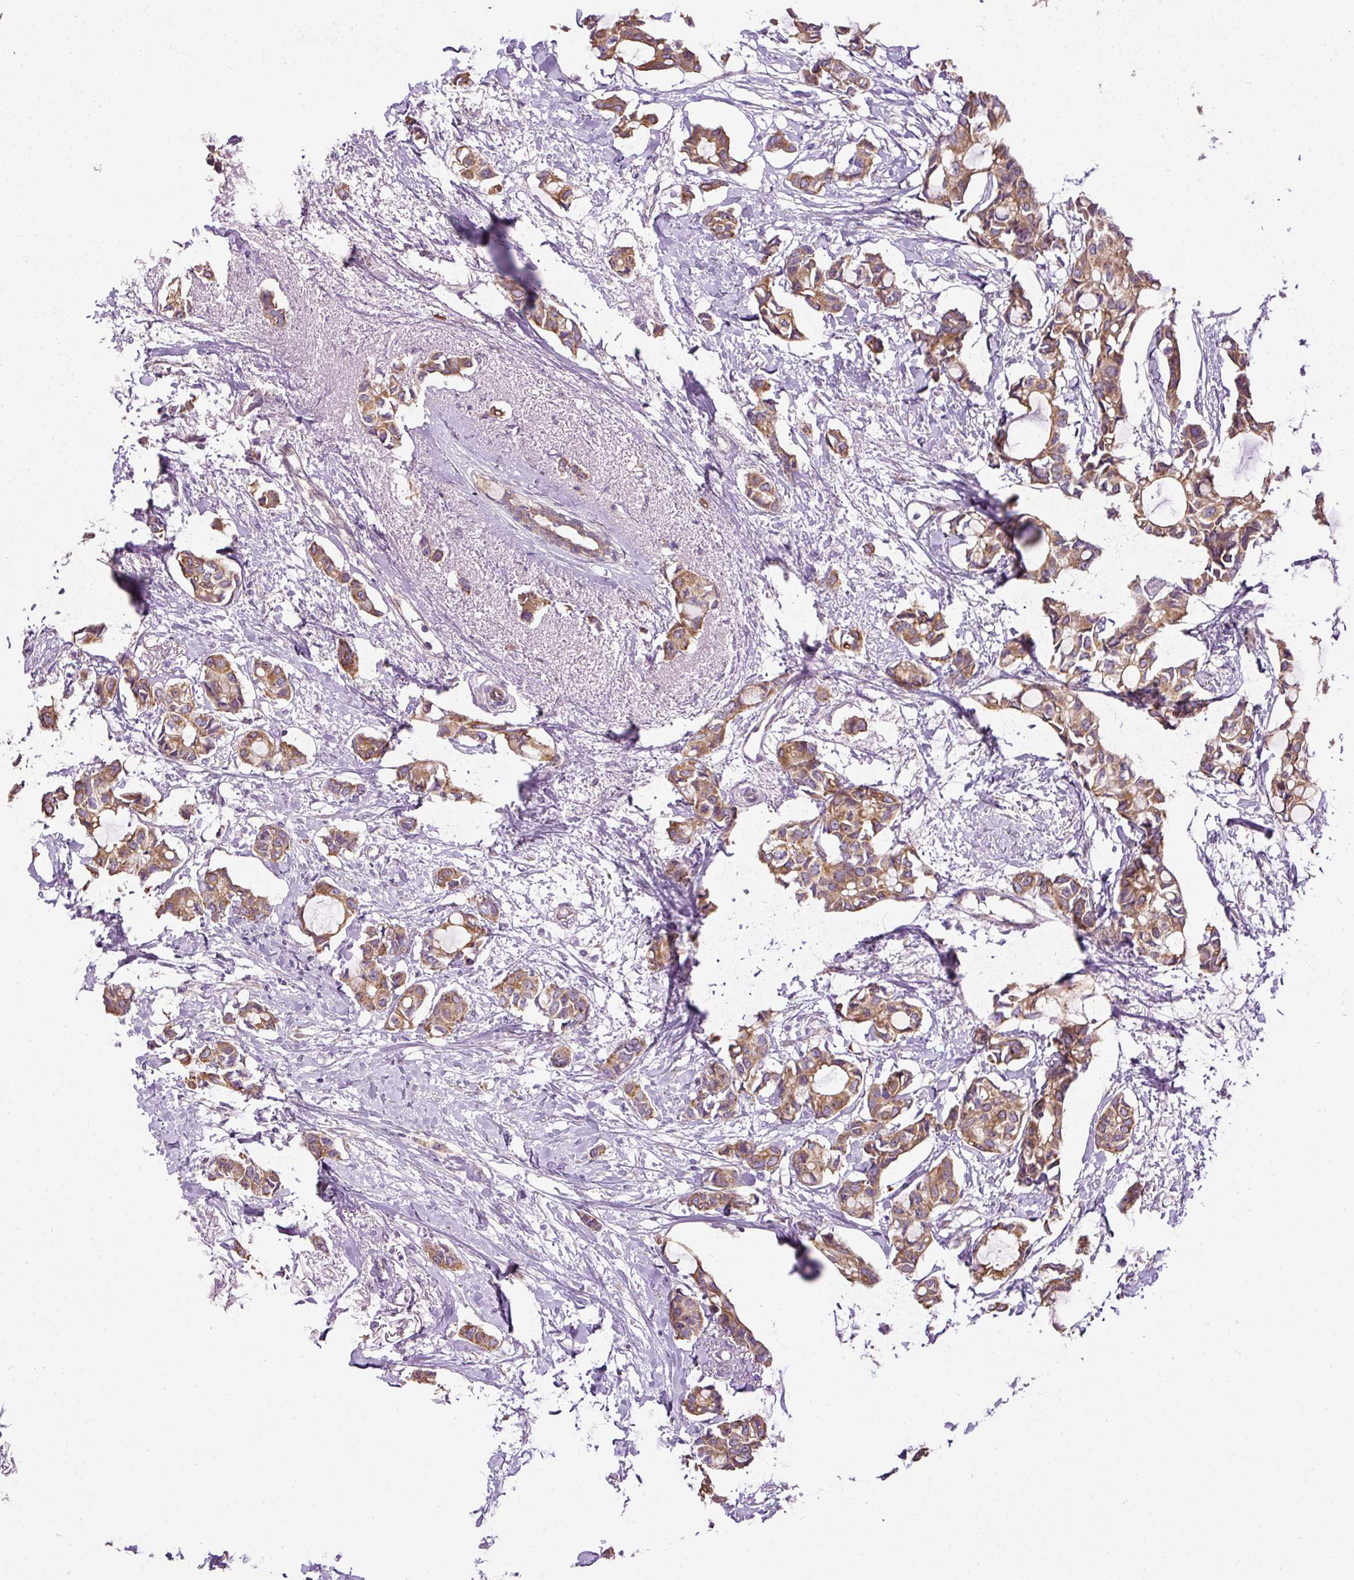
{"staining": {"intensity": "moderate", "quantity": ">75%", "location": "cytoplasmic/membranous"}, "tissue": "breast cancer", "cell_type": "Tumor cells", "image_type": "cancer", "snomed": [{"axis": "morphology", "description": "Duct carcinoma"}, {"axis": "topography", "description": "Breast"}], "caption": "Human breast cancer stained with a protein marker shows moderate staining in tumor cells.", "gene": "FAM149A", "patient": {"sex": "female", "age": 73}}